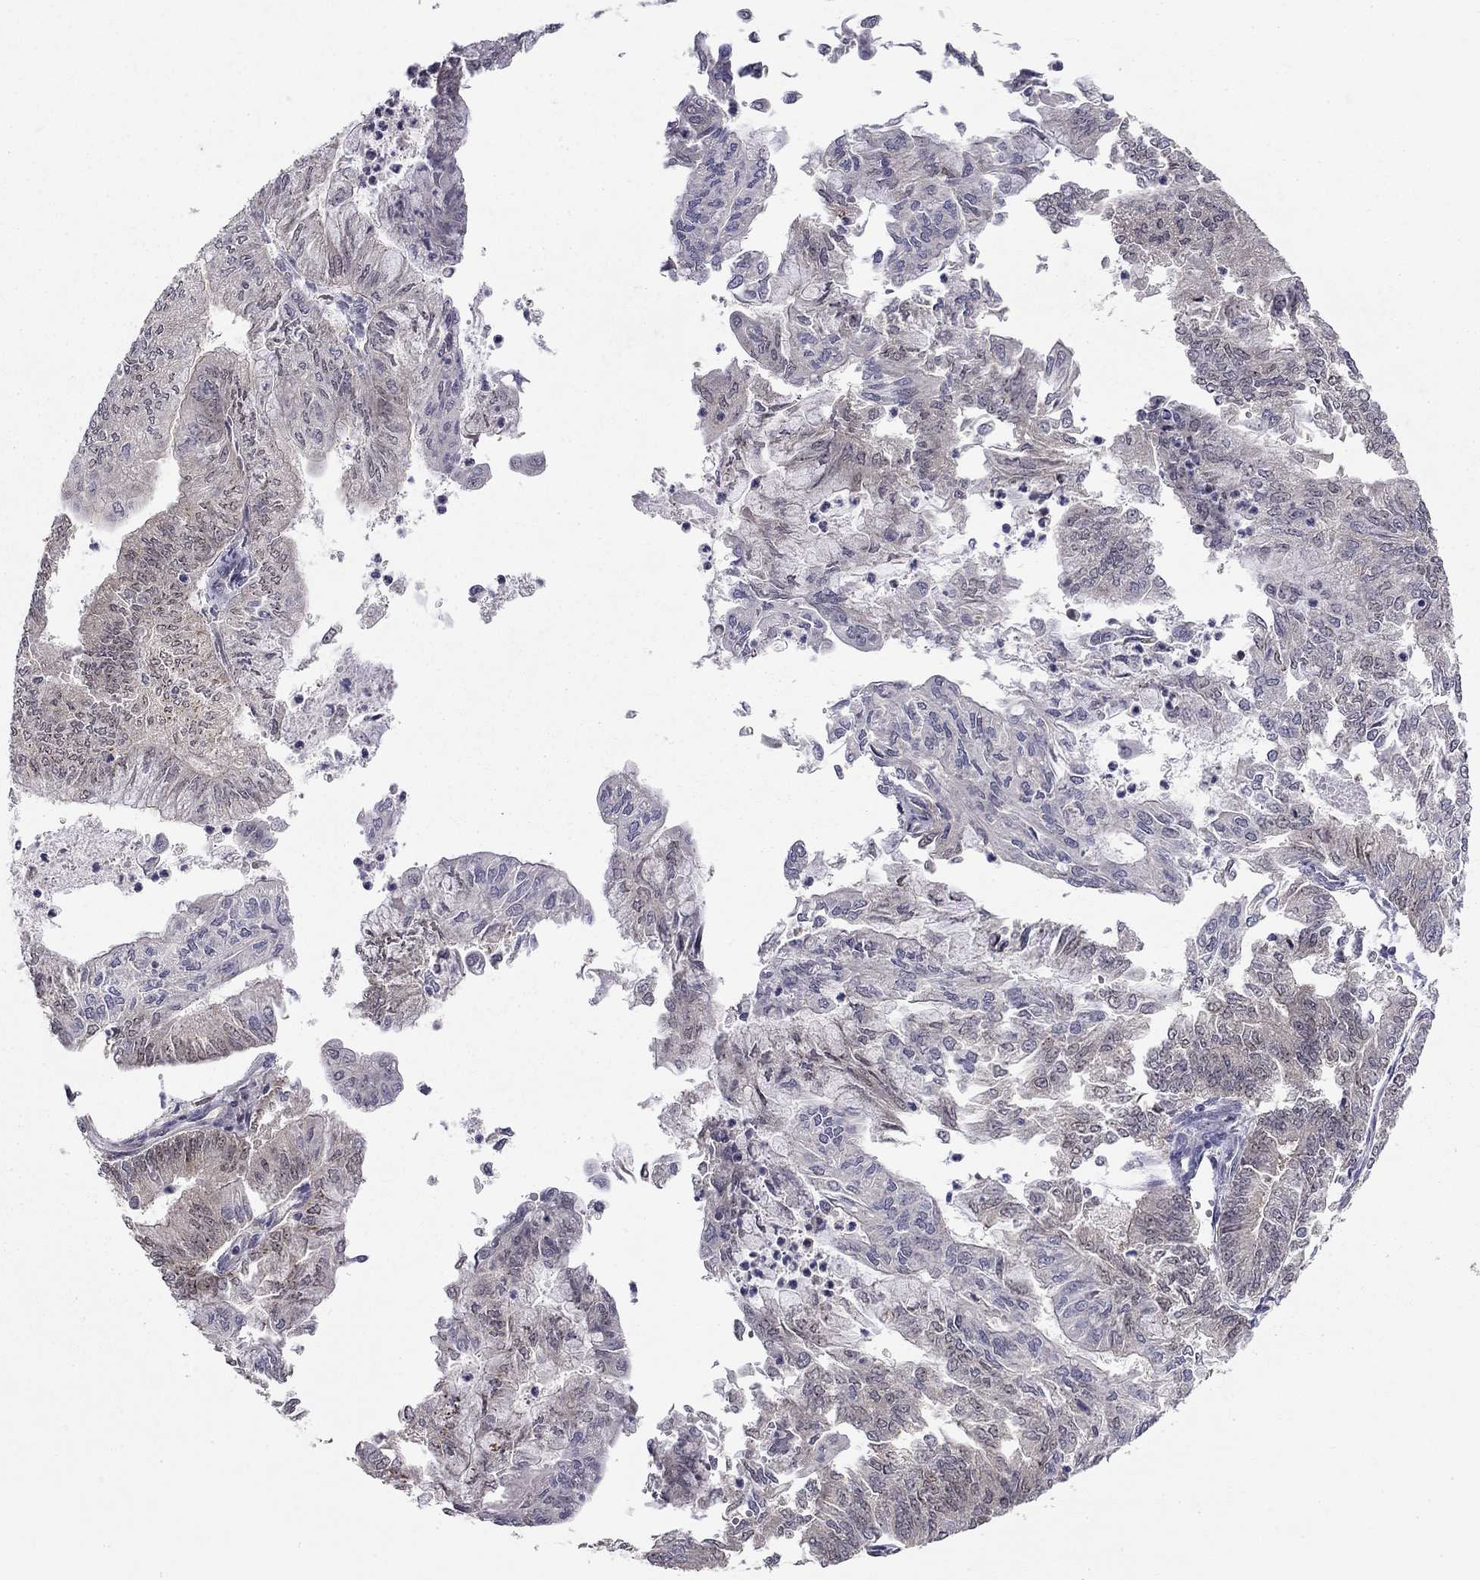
{"staining": {"intensity": "negative", "quantity": "none", "location": "none"}, "tissue": "endometrial cancer", "cell_type": "Tumor cells", "image_type": "cancer", "snomed": [{"axis": "morphology", "description": "Adenocarcinoma, NOS"}, {"axis": "topography", "description": "Endometrium"}], "caption": "Endometrial cancer (adenocarcinoma) was stained to show a protein in brown. There is no significant expression in tumor cells.", "gene": "STXBP6", "patient": {"sex": "female", "age": 59}}